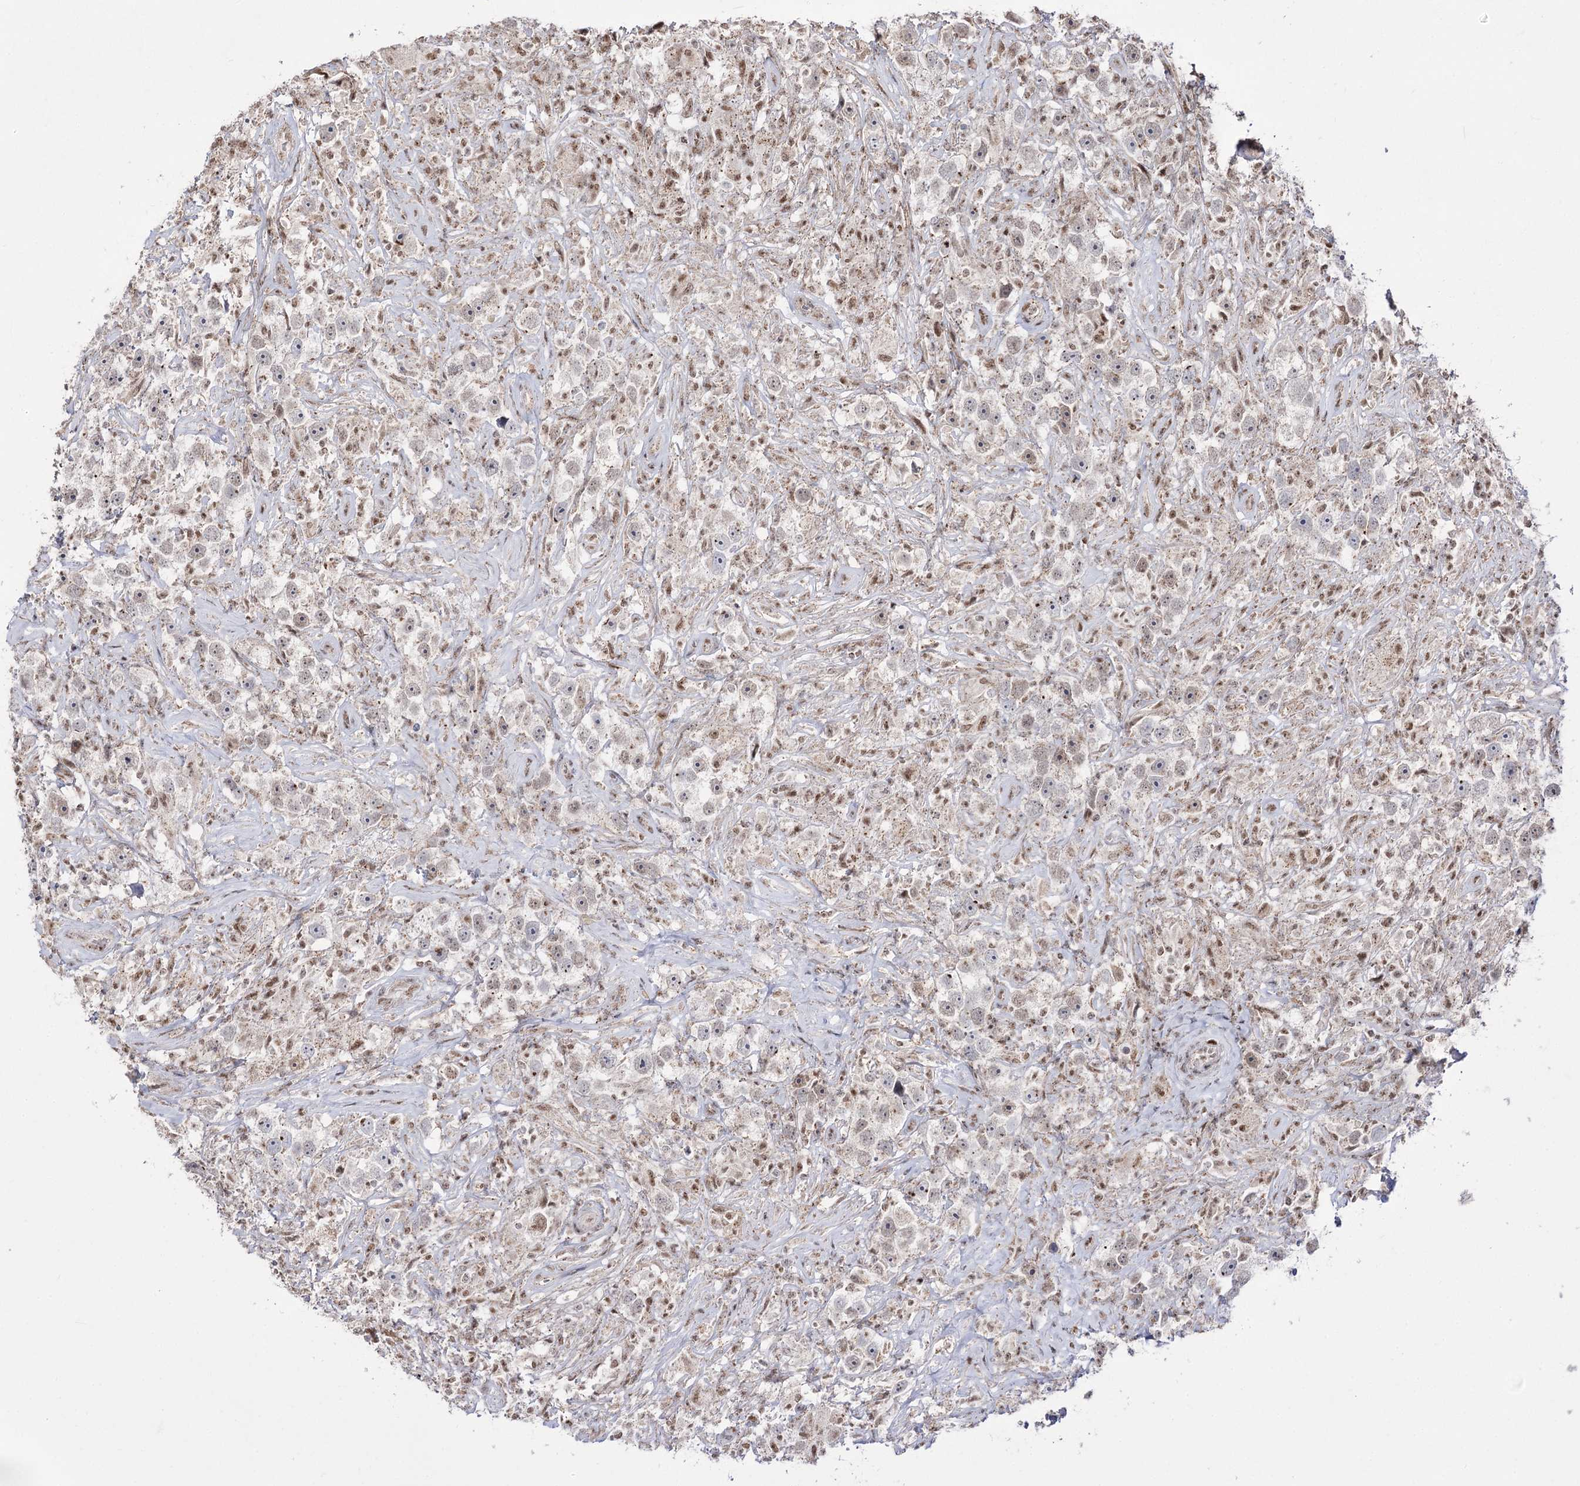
{"staining": {"intensity": "weak", "quantity": "25%-75%", "location": "cytoplasmic/membranous,nuclear"}, "tissue": "testis cancer", "cell_type": "Tumor cells", "image_type": "cancer", "snomed": [{"axis": "morphology", "description": "Seminoma, NOS"}, {"axis": "topography", "description": "Testis"}], "caption": "Brown immunohistochemical staining in human testis cancer (seminoma) displays weak cytoplasmic/membranous and nuclear expression in approximately 25%-75% of tumor cells.", "gene": "VGLL4", "patient": {"sex": "male", "age": 49}}